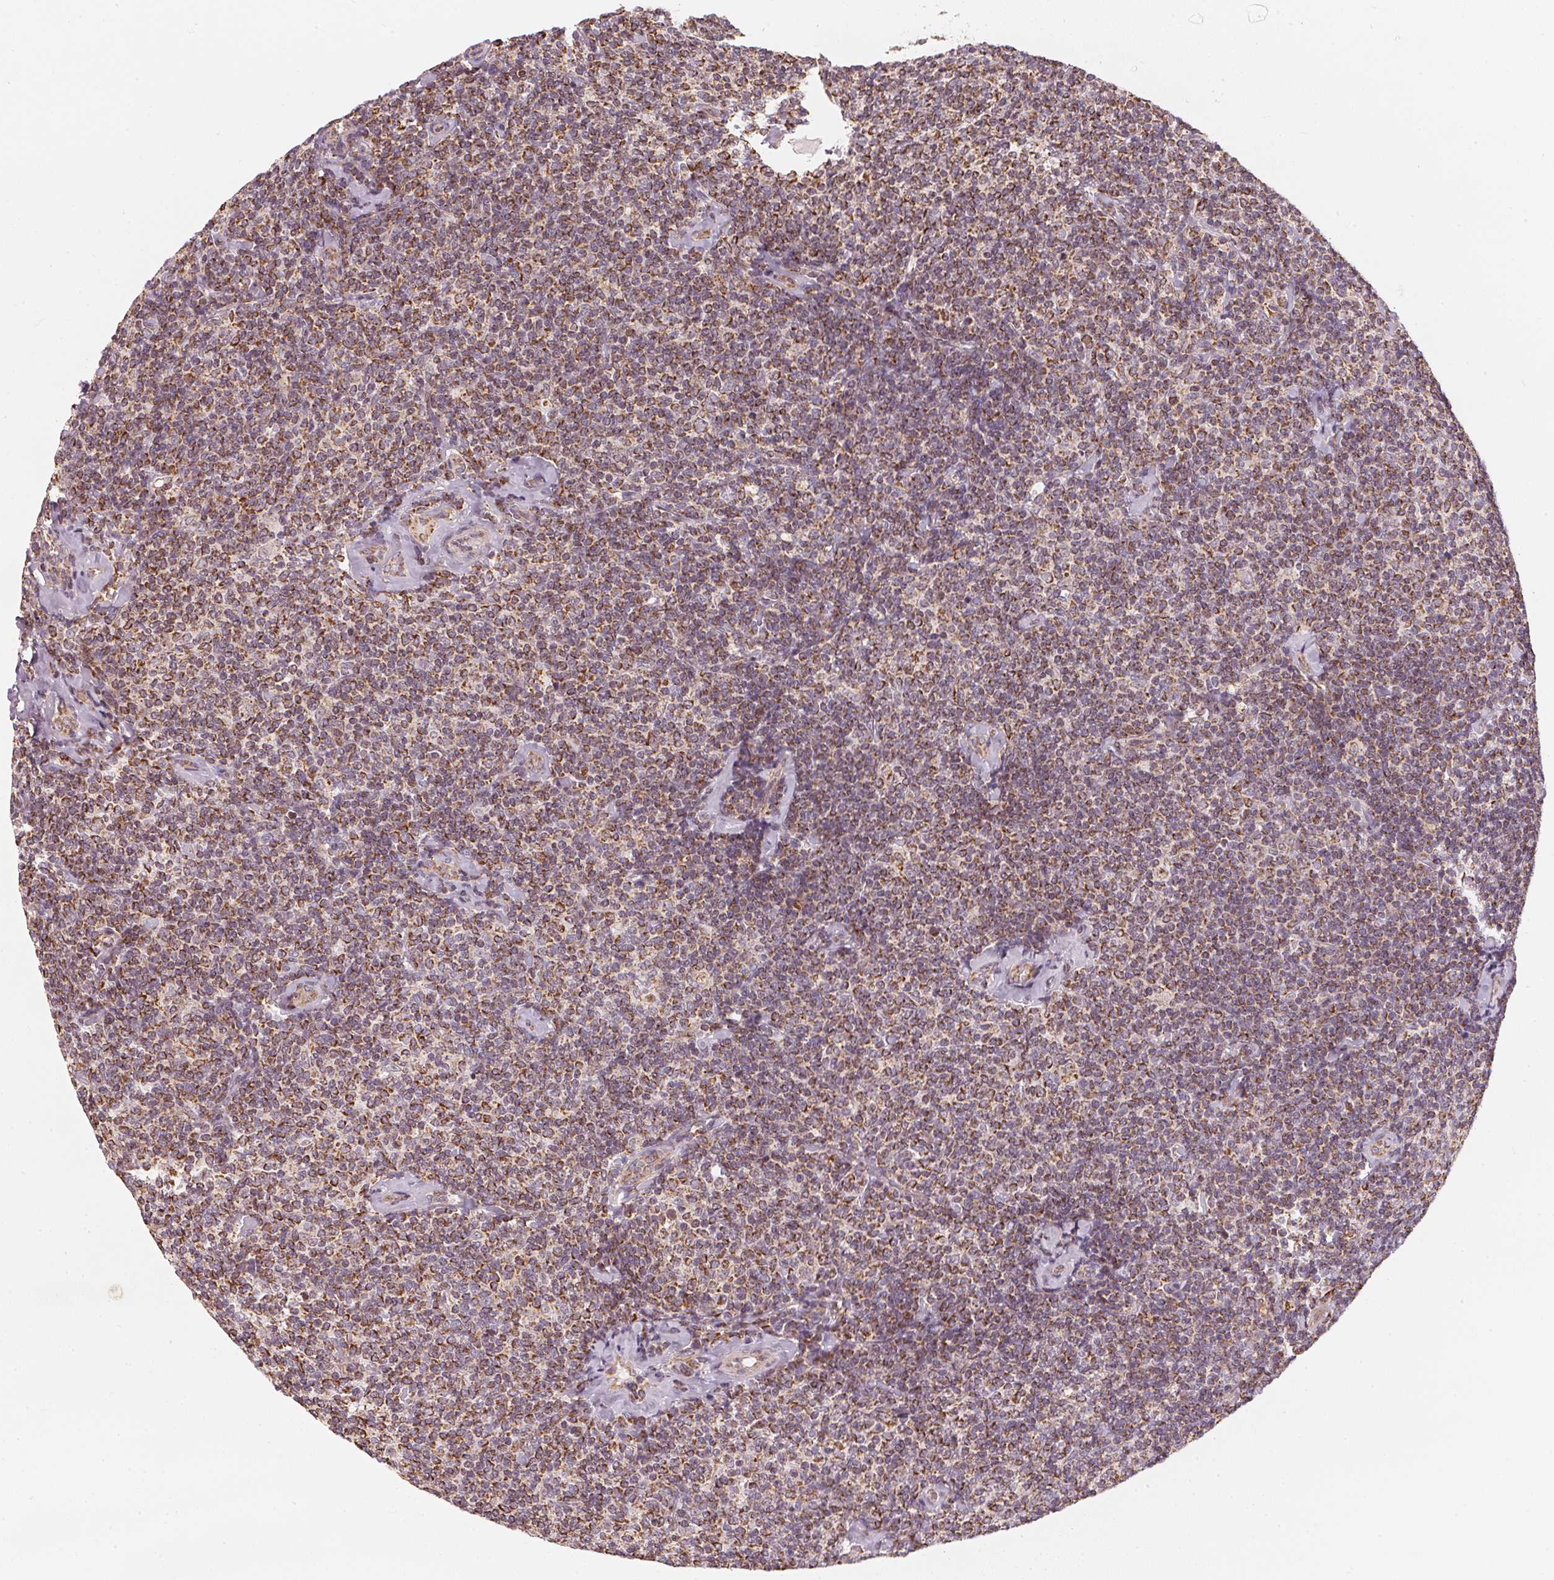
{"staining": {"intensity": "strong", "quantity": ">75%", "location": "cytoplasmic/membranous"}, "tissue": "lymphoma", "cell_type": "Tumor cells", "image_type": "cancer", "snomed": [{"axis": "morphology", "description": "Malignant lymphoma, non-Hodgkin's type, Low grade"}, {"axis": "topography", "description": "Lymph node"}], "caption": "Tumor cells reveal strong cytoplasmic/membranous staining in approximately >75% of cells in malignant lymphoma, non-Hodgkin's type (low-grade). The protein is shown in brown color, while the nuclei are stained blue.", "gene": "MATCAP1", "patient": {"sex": "female", "age": 56}}